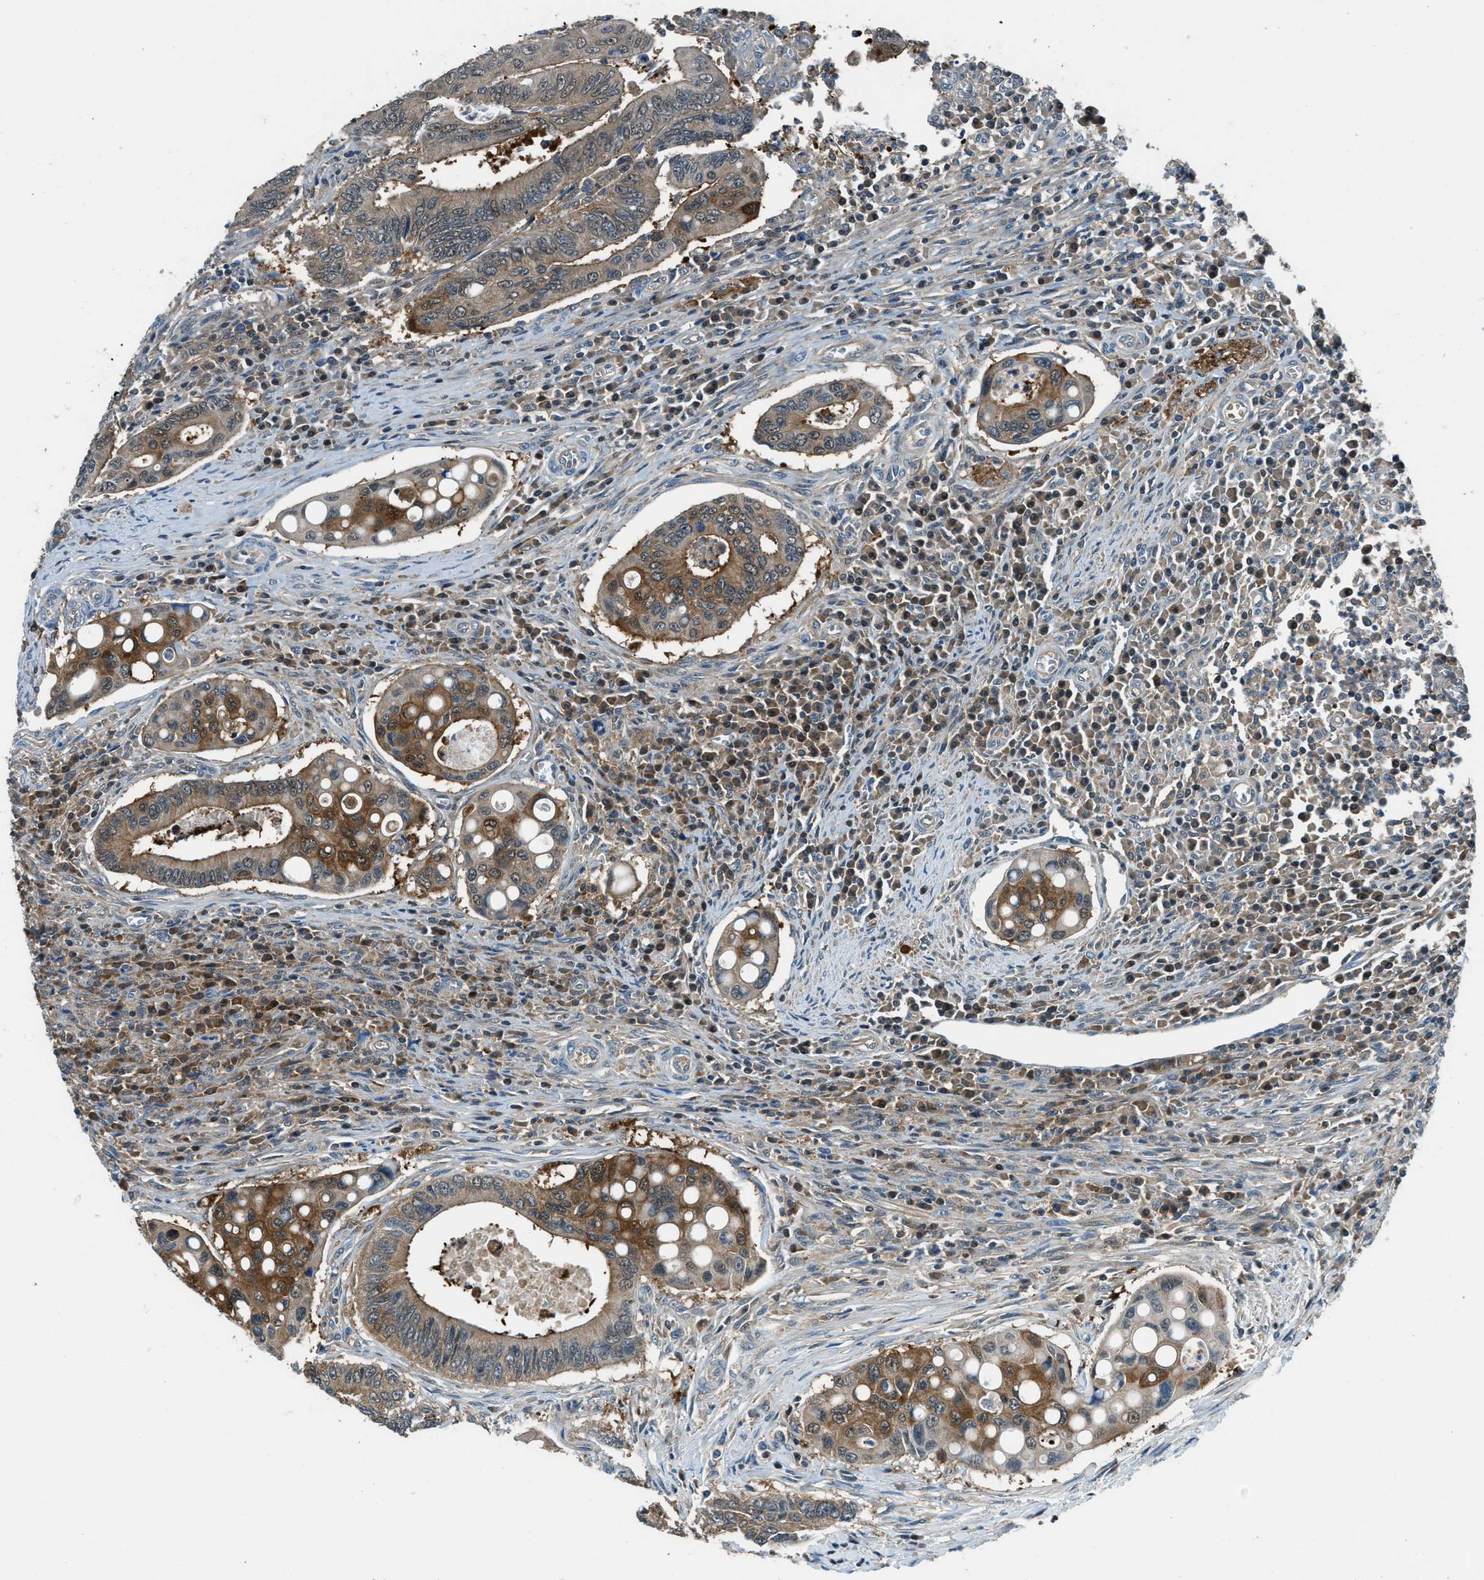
{"staining": {"intensity": "moderate", "quantity": "25%-75%", "location": "cytoplasmic/membranous"}, "tissue": "colorectal cancer", "cell_type": "Tumor cells", "image_type": "cancer", "snomed": [{"axis": "morphology", "description": "Inflammation, NOS"}, {"axis": "morphology", "description": "Adenocarcinoma, NOS"}, {"axis": "topography", "description": "Colon"}], "caption": "Immunohistochemistry (IHC) photomicrograph of neoplastic tissue: human colorectal adenocarcinoma stained using immunohistochemistry demonstrates medium levels of moderate protein expression localized specifically in the cytoplasmic/membranous of tumor cells, appearing as a cytoplasmic/membranous brown color.", "gene": "HEBP2", "patient": {"sex": "male", "age": 72}}